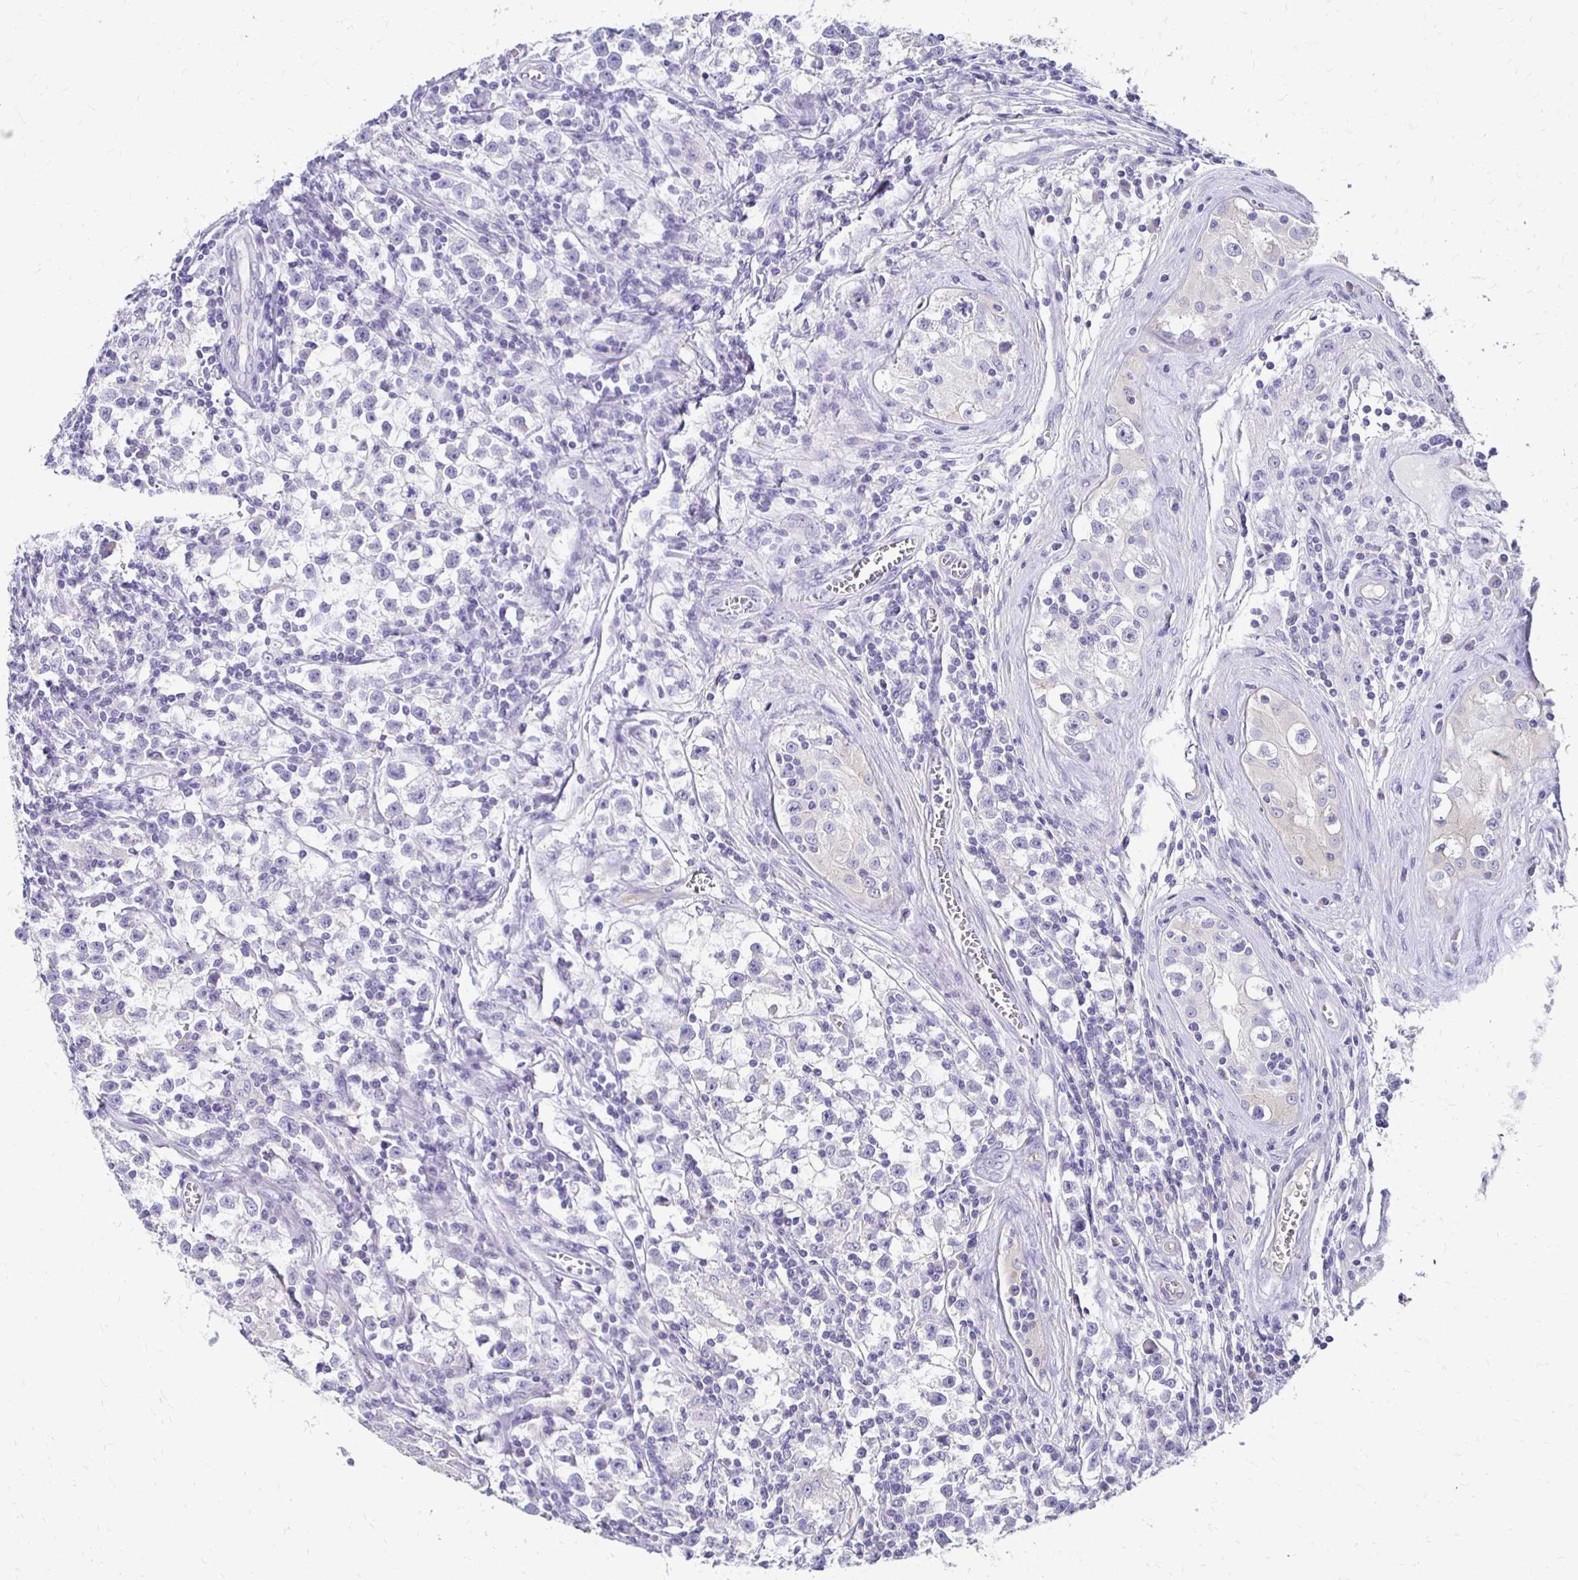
{"staining": {"intensity": "negative", "quantity": "none", "location": "none"}, "tissue": "testis cancer", "cell_type": "Tumor cells", "image_type": "cancer", "snomed": [{"axis": "morphology", "description": "Seminoma, NOS"}, {"axis": "topography", "description": "Testis"}], "caption": "A high-resolution micrograph shows IHC staining of testis seminoma, which demonstrates no significant expression in tumor cells.", "gene": "AKAP6", "patient": {"sex": "male", "age": 31}}